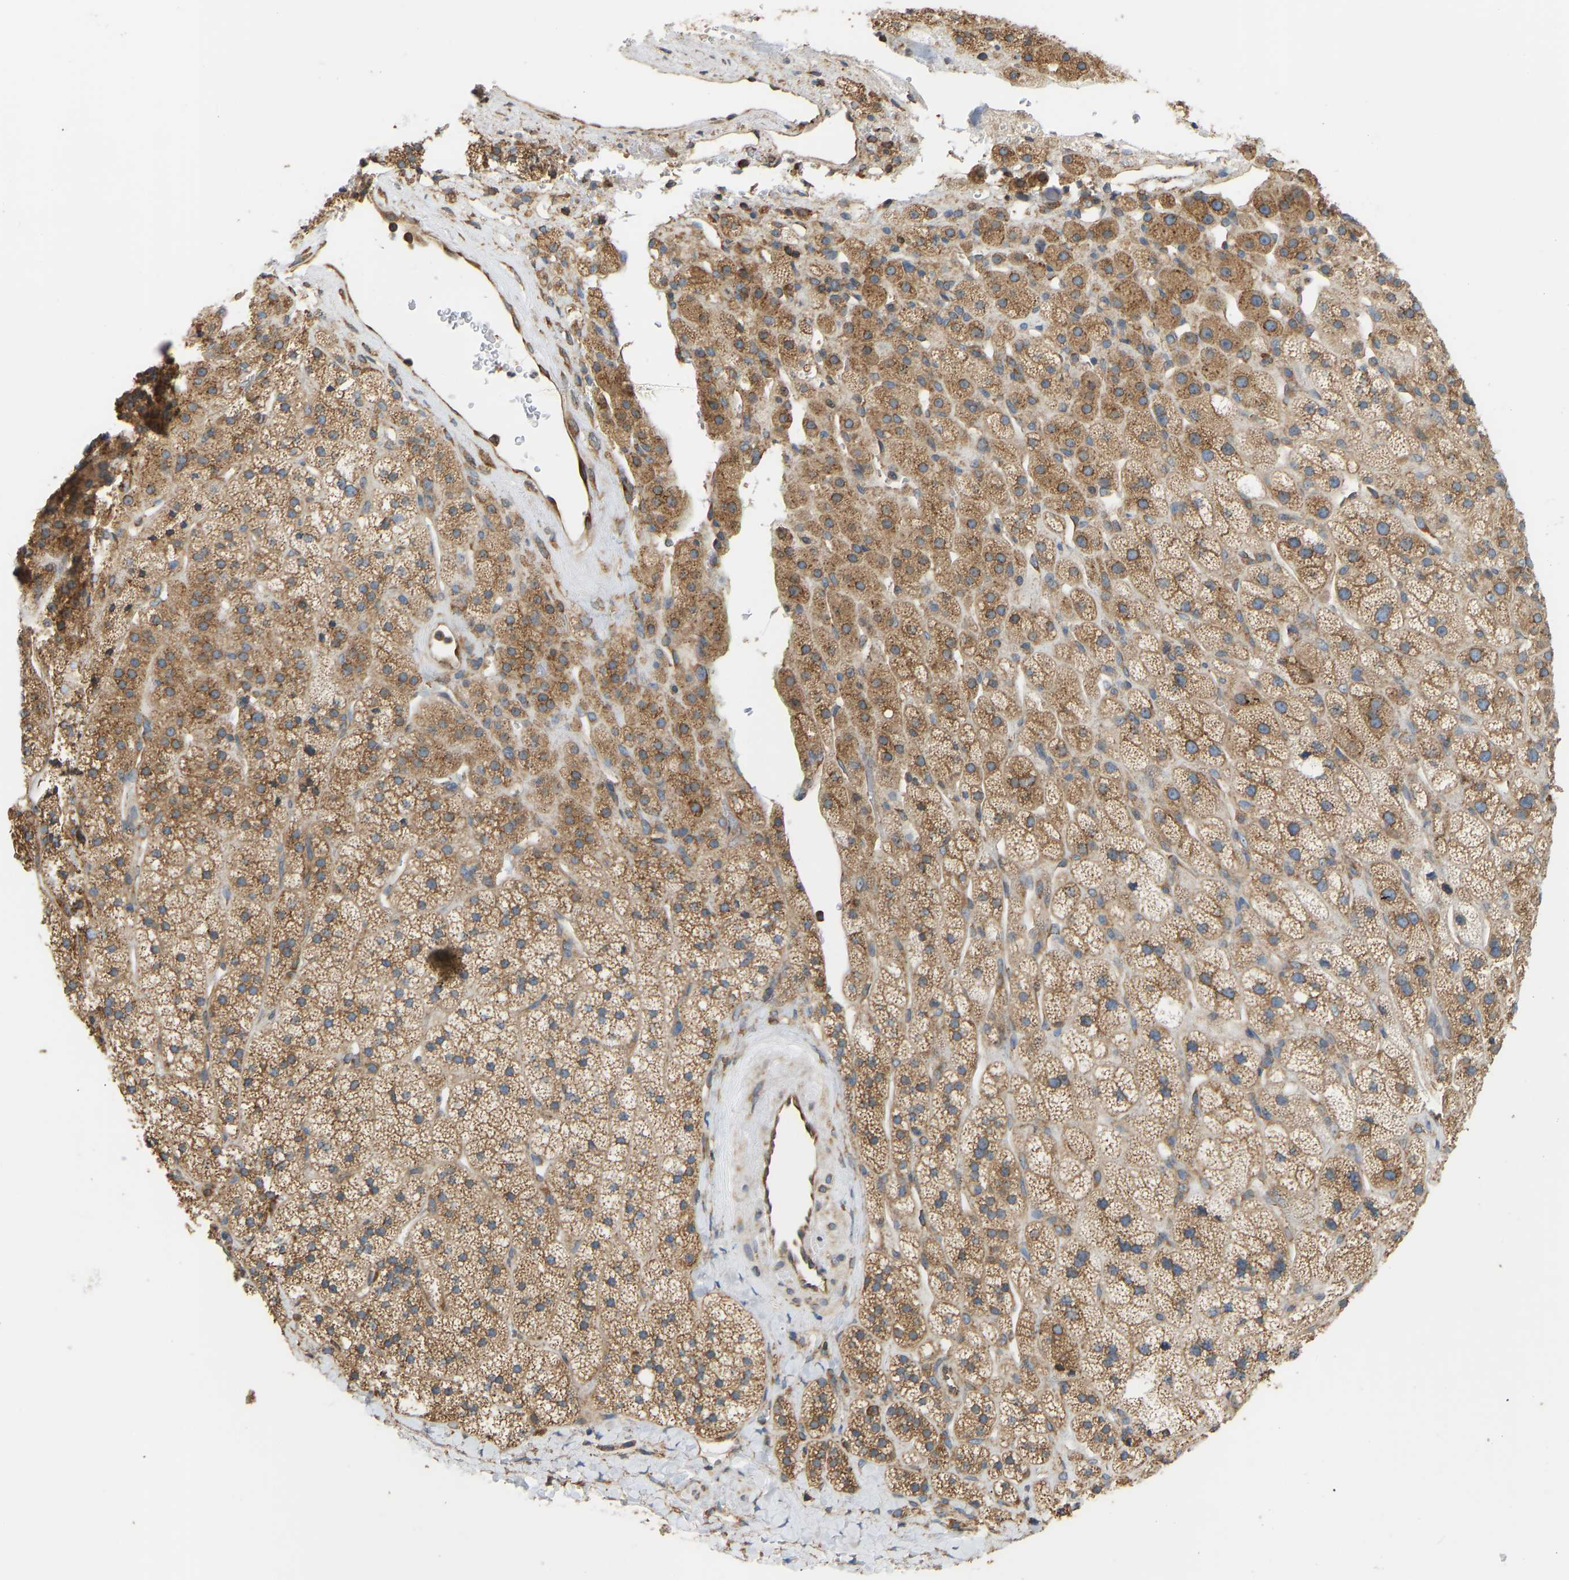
{"staining": {"intensity": "moderate", "quantity": ">75%", "location": "cytoplasmic/membranous"}, "tissue": "adrenal gland", "cell_type": "Glandular cells", "image_type": "normal", "snomed": [{"axis": "morphology", "description": "Normal tissue, NOS"}, {"axis": "topography", "description": "Adrenal gland"}], "caption": "This is a photomicrograph of immunohistochemistry (IHC) staining of normal adrenal gland, which shows moderate positivity in the cytoplasmic/membranous of glandular cells.", "gene": "RPS6KB2", "patient": {"sex": "male", "age": 56}}